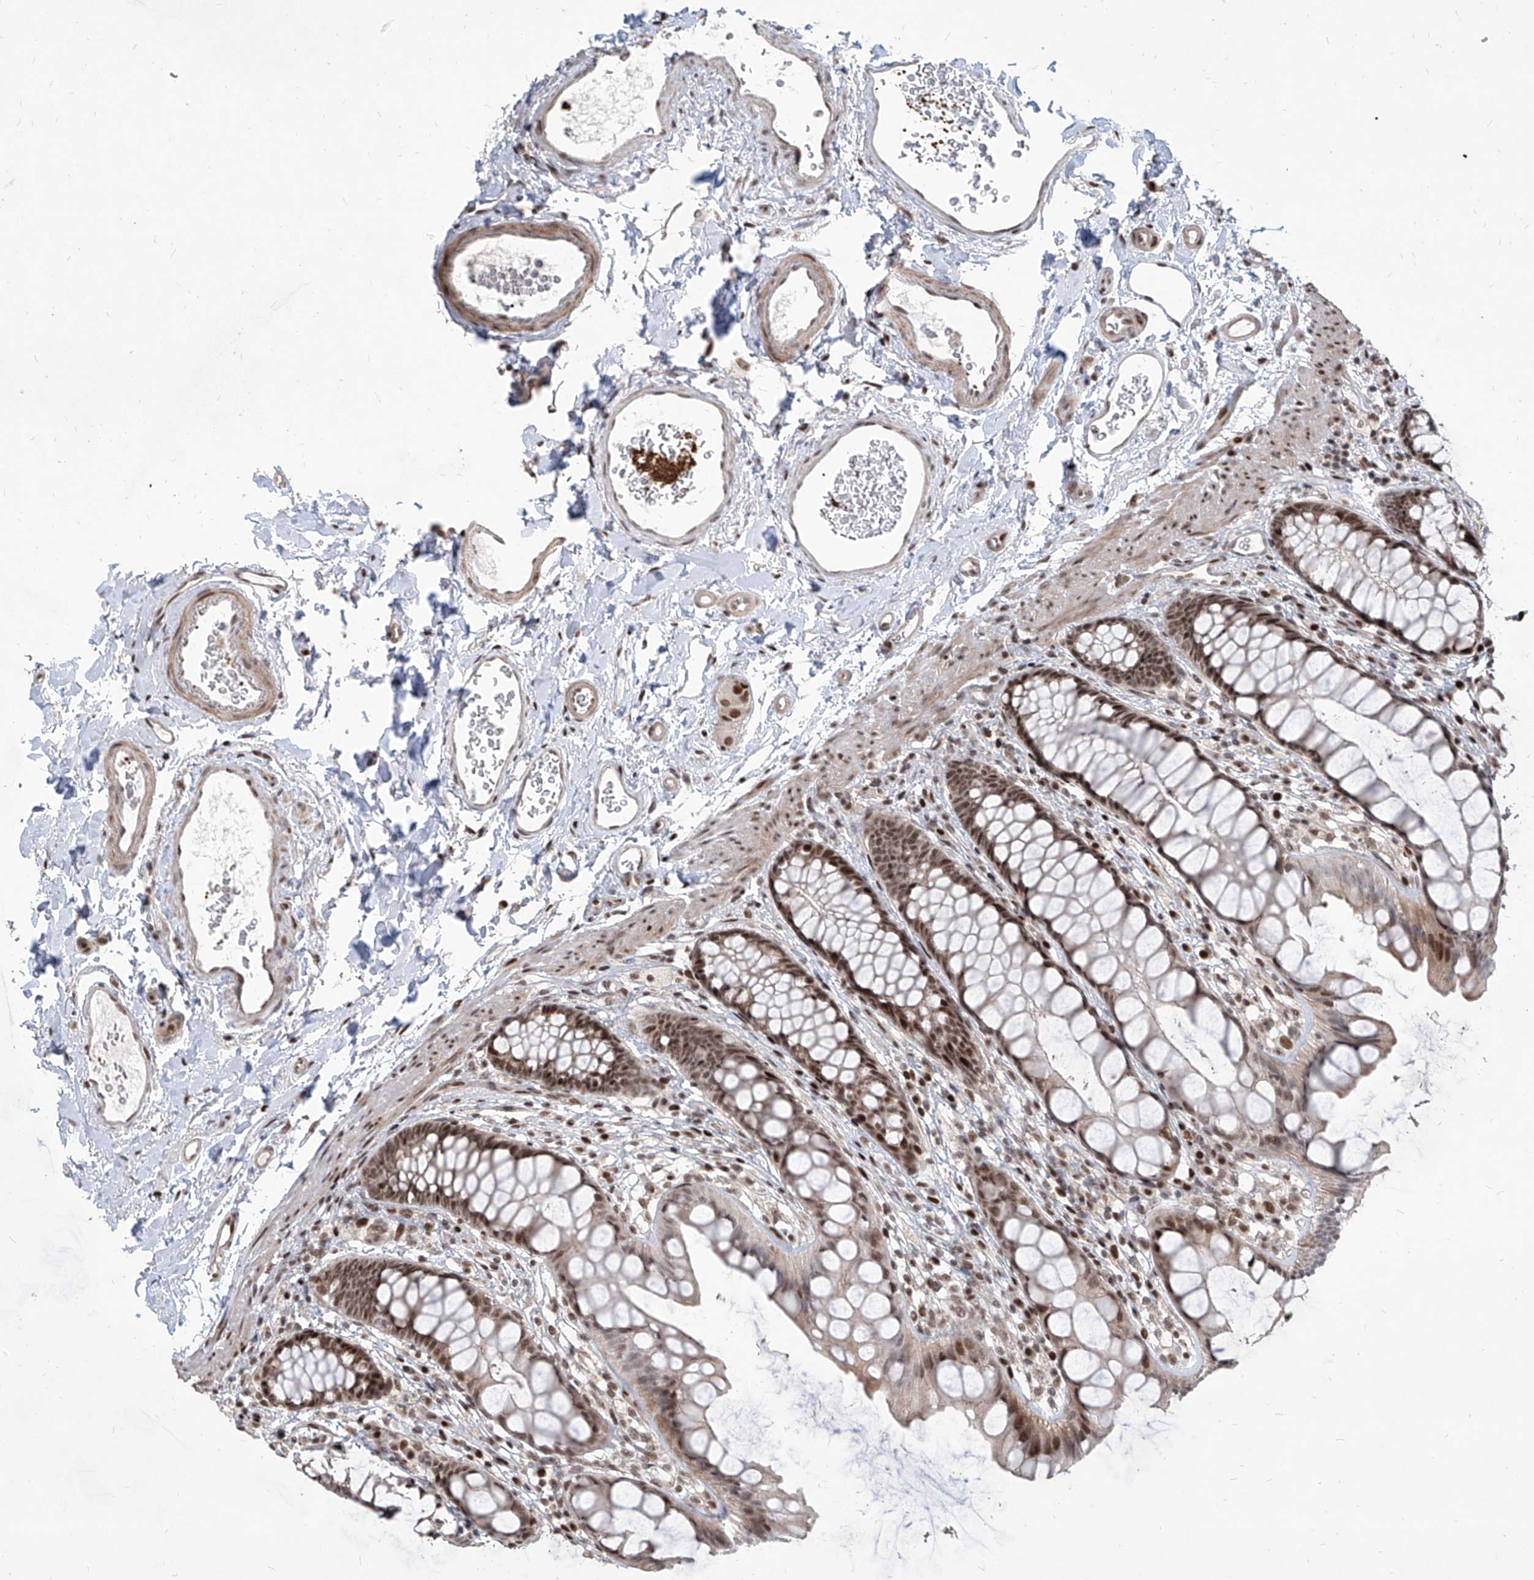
{"staining": {"intensity": "moderate", "quantity": ">75%", "location": "nuclear"}, "tissue": "rectum", "cell_type": "Glandular cells", "image_type": "normal", "snomed": [{"axis": "morphology", "description": "Normal tissue, NOS"}, {"axis": "topography", "description": "Rectum"}], "caption": "Benign rectum demonstrates moderate nuclear staining in approximately >75% of glandular cells, visualized by immunohistochemistry.", "gene": "IRF2", "patient": {"sex": "female", "age": 65}}